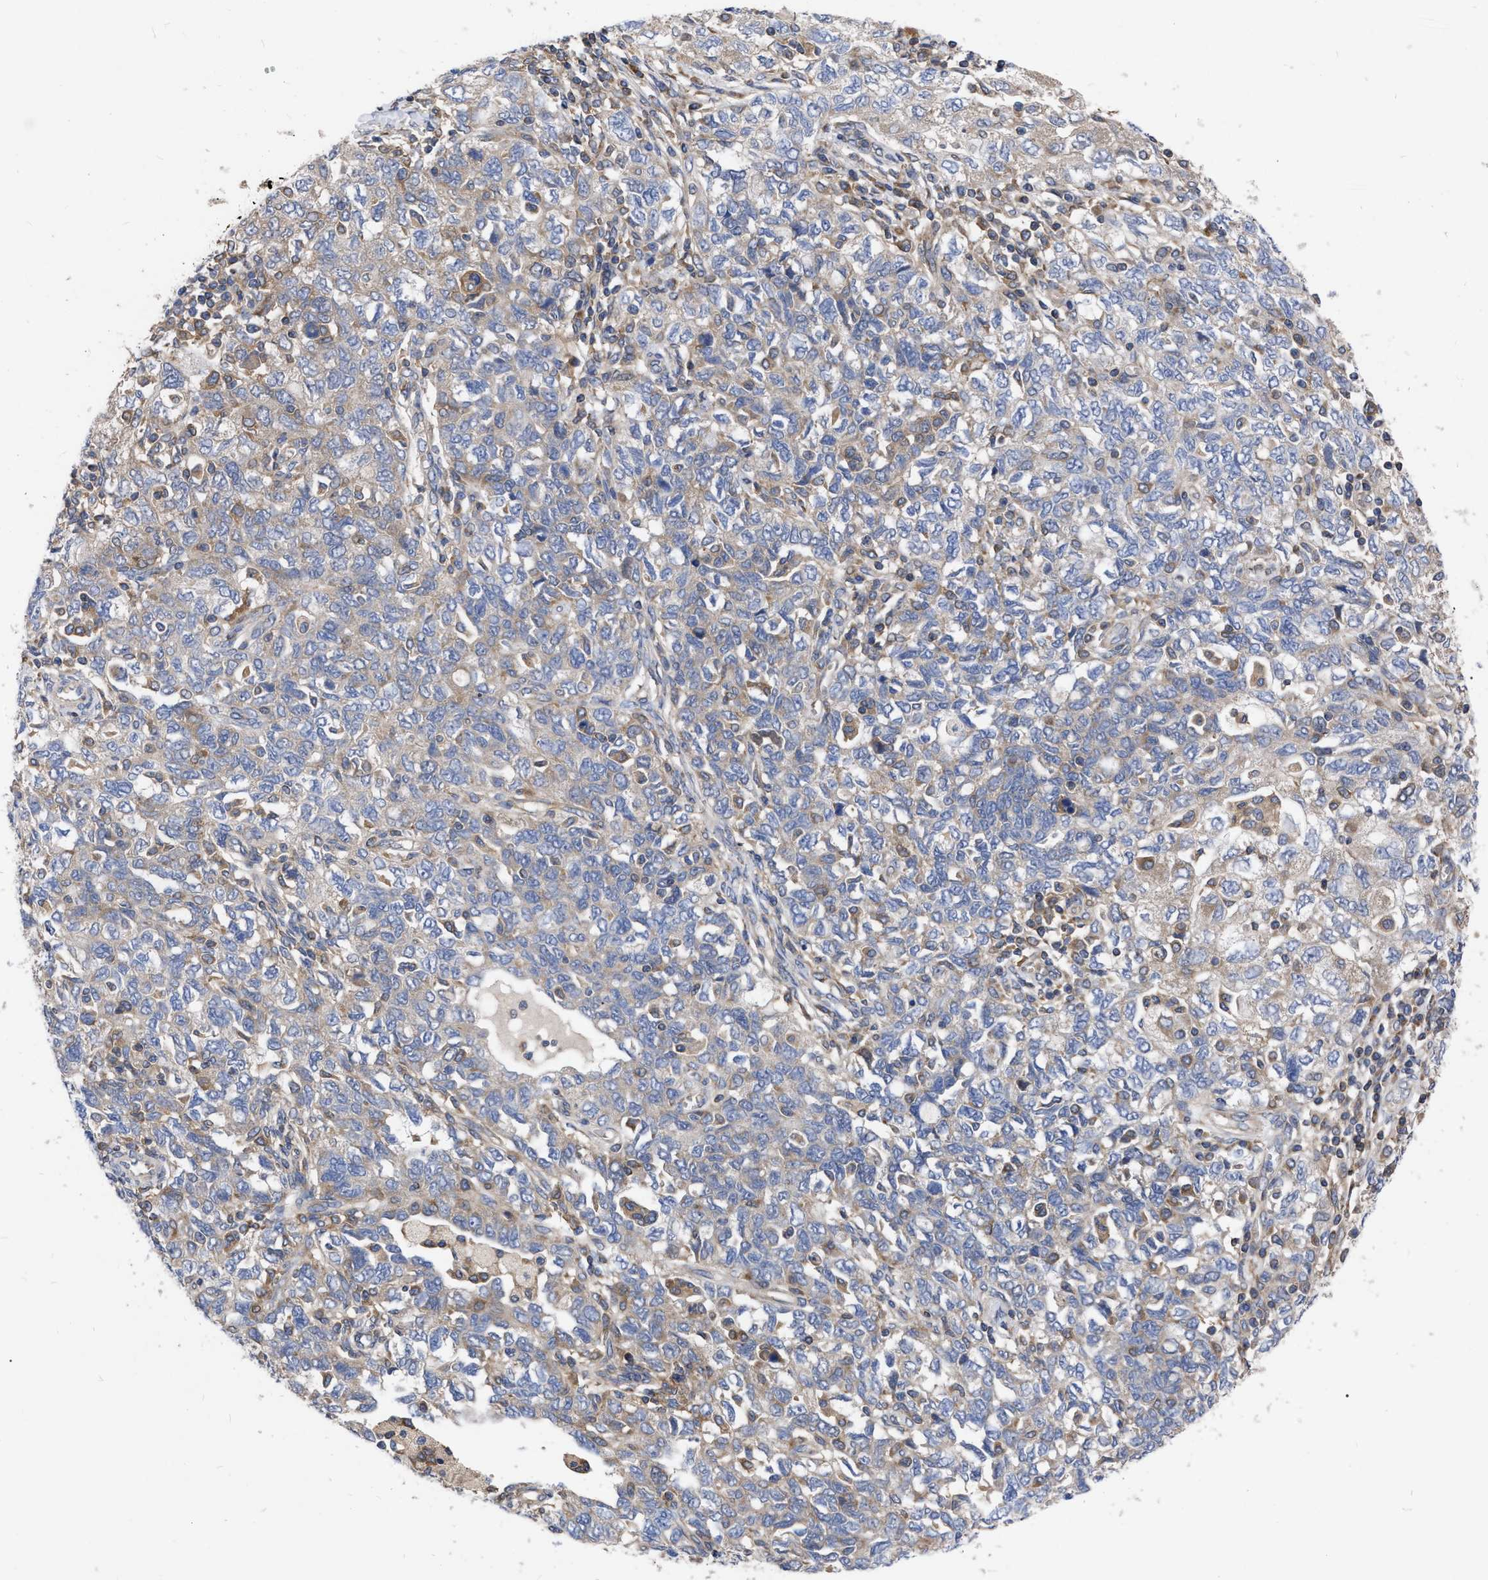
{"staining": {"intensity": "moderate", "quantity": "<25%", "location": "cytoplasmic/membranous"}, "tissue": "ovarian cancer", "cell_type": "Tumor cells", "image_type": "cancer", "snomed": [{"axis": "morphology", "description": "Carcinoma, NOS"}, {"axis": "morphology", "description": "Cystadenocarcinoma, serous, NOS"}, {"axis": "topography", "description": "Ovary"}], "caption": "Ovarian cancer stained for a protein displays moderate cytoplasmic/membranous positivity in tumor cells. The protein of interest is stained brown, and the nuclei are stained in blue (DAB IHC with brightfield microscopy, high magnification).", "gene": "CDKN2C", "patient": {"sex": "female", "age": 69}}